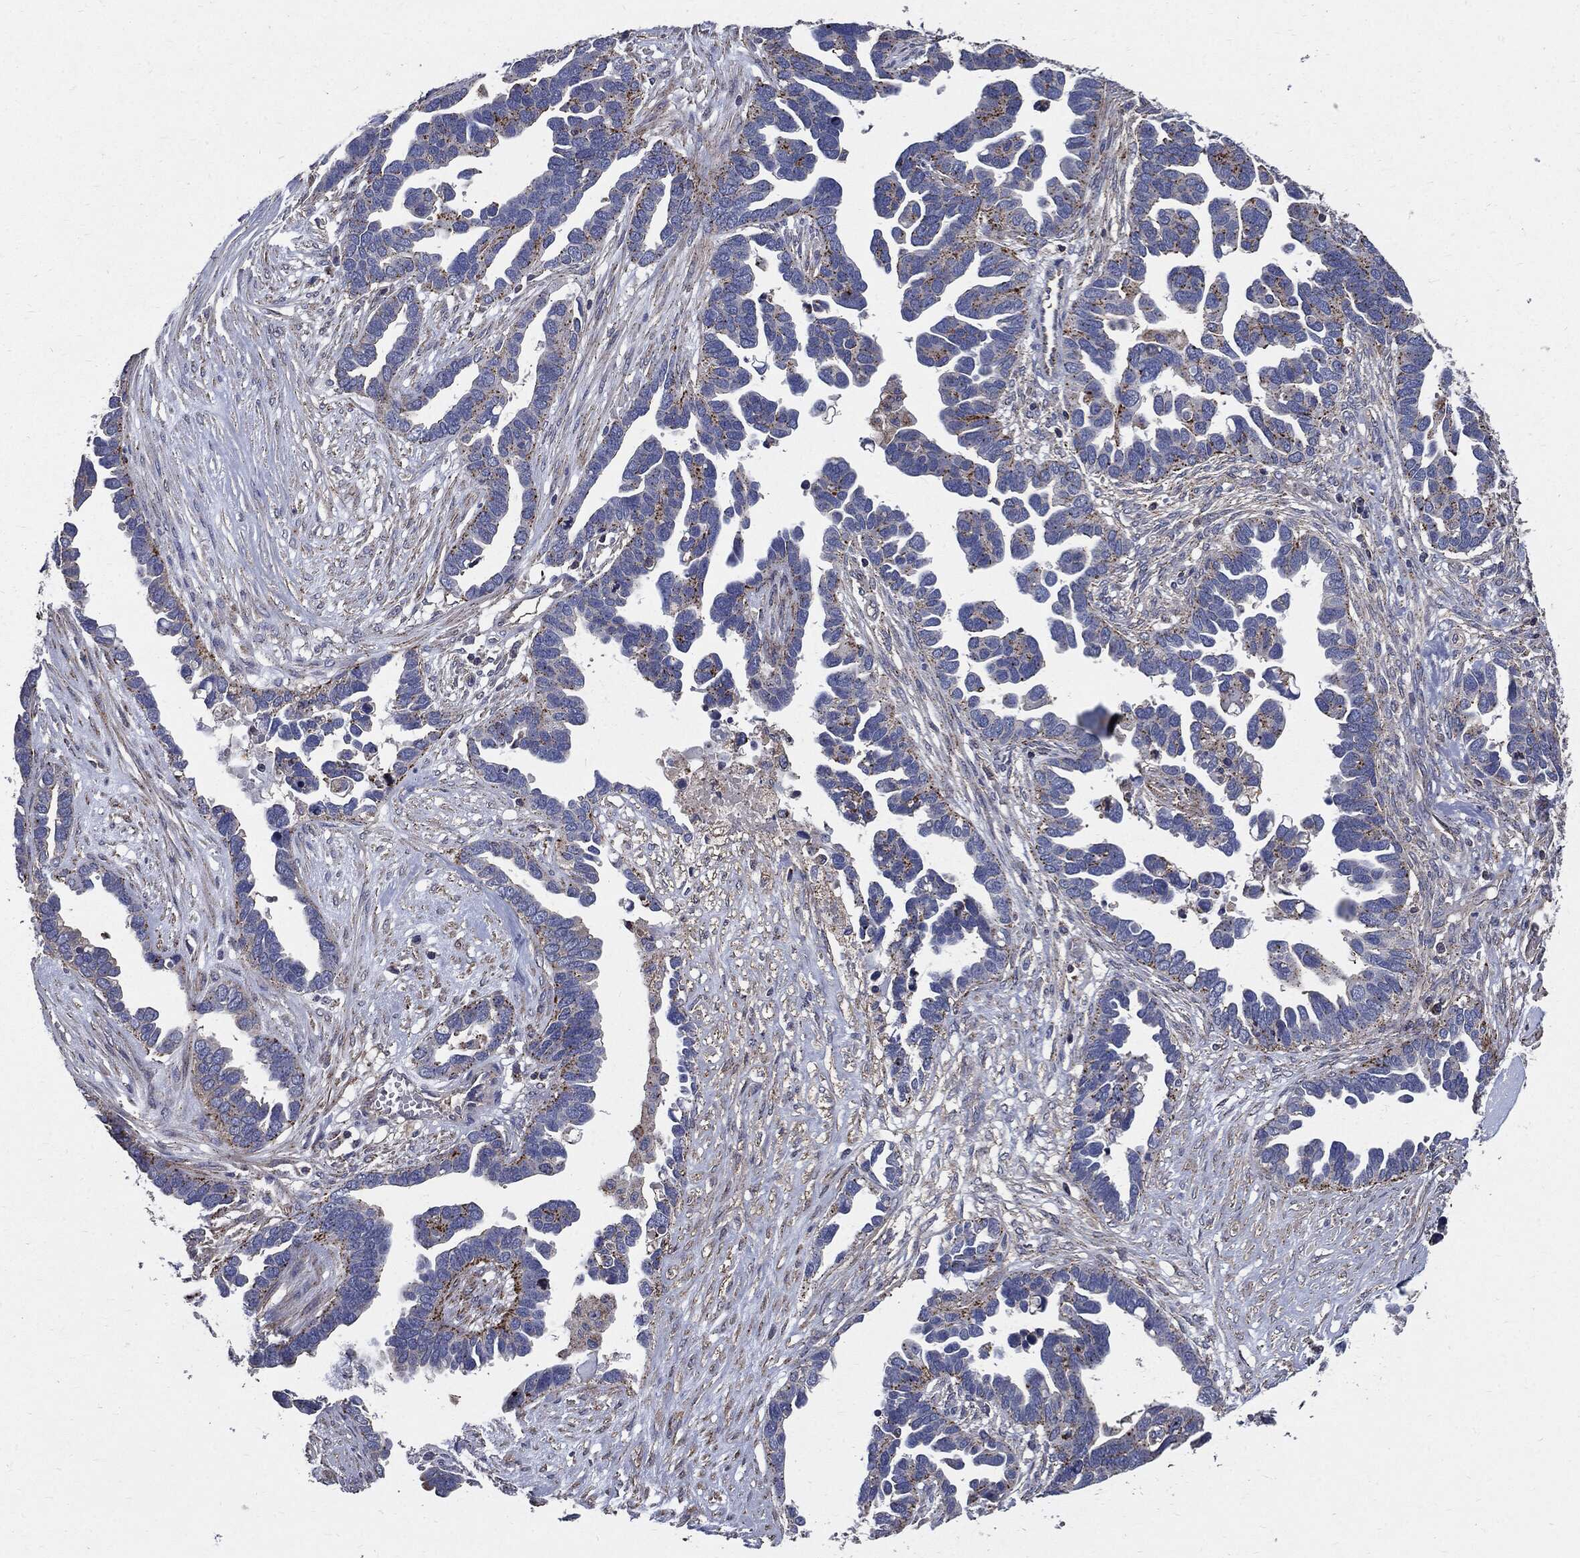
{"staining": {"intensity": "moderate", "quantity": "<25%", "location": "cytoplasmic/membranous"}, "tissue": "ovarian cancer", "cell_type": "Tumor cells", "image_type": "cancer", "snomed": [{"axis": "morphology", "description": "Cystadenocarcinoma, serous, NOS"}, {"axis": "topography", "description": "Ovary"}], "caption": "Immunohistochemical staining of ovarian cancer shows moderate cytoplasmic/membranous protein positivity in about <25% of tumor cells.", "gene": "PDCD6IP", "patient": {"sex": "female", "age": 54}}